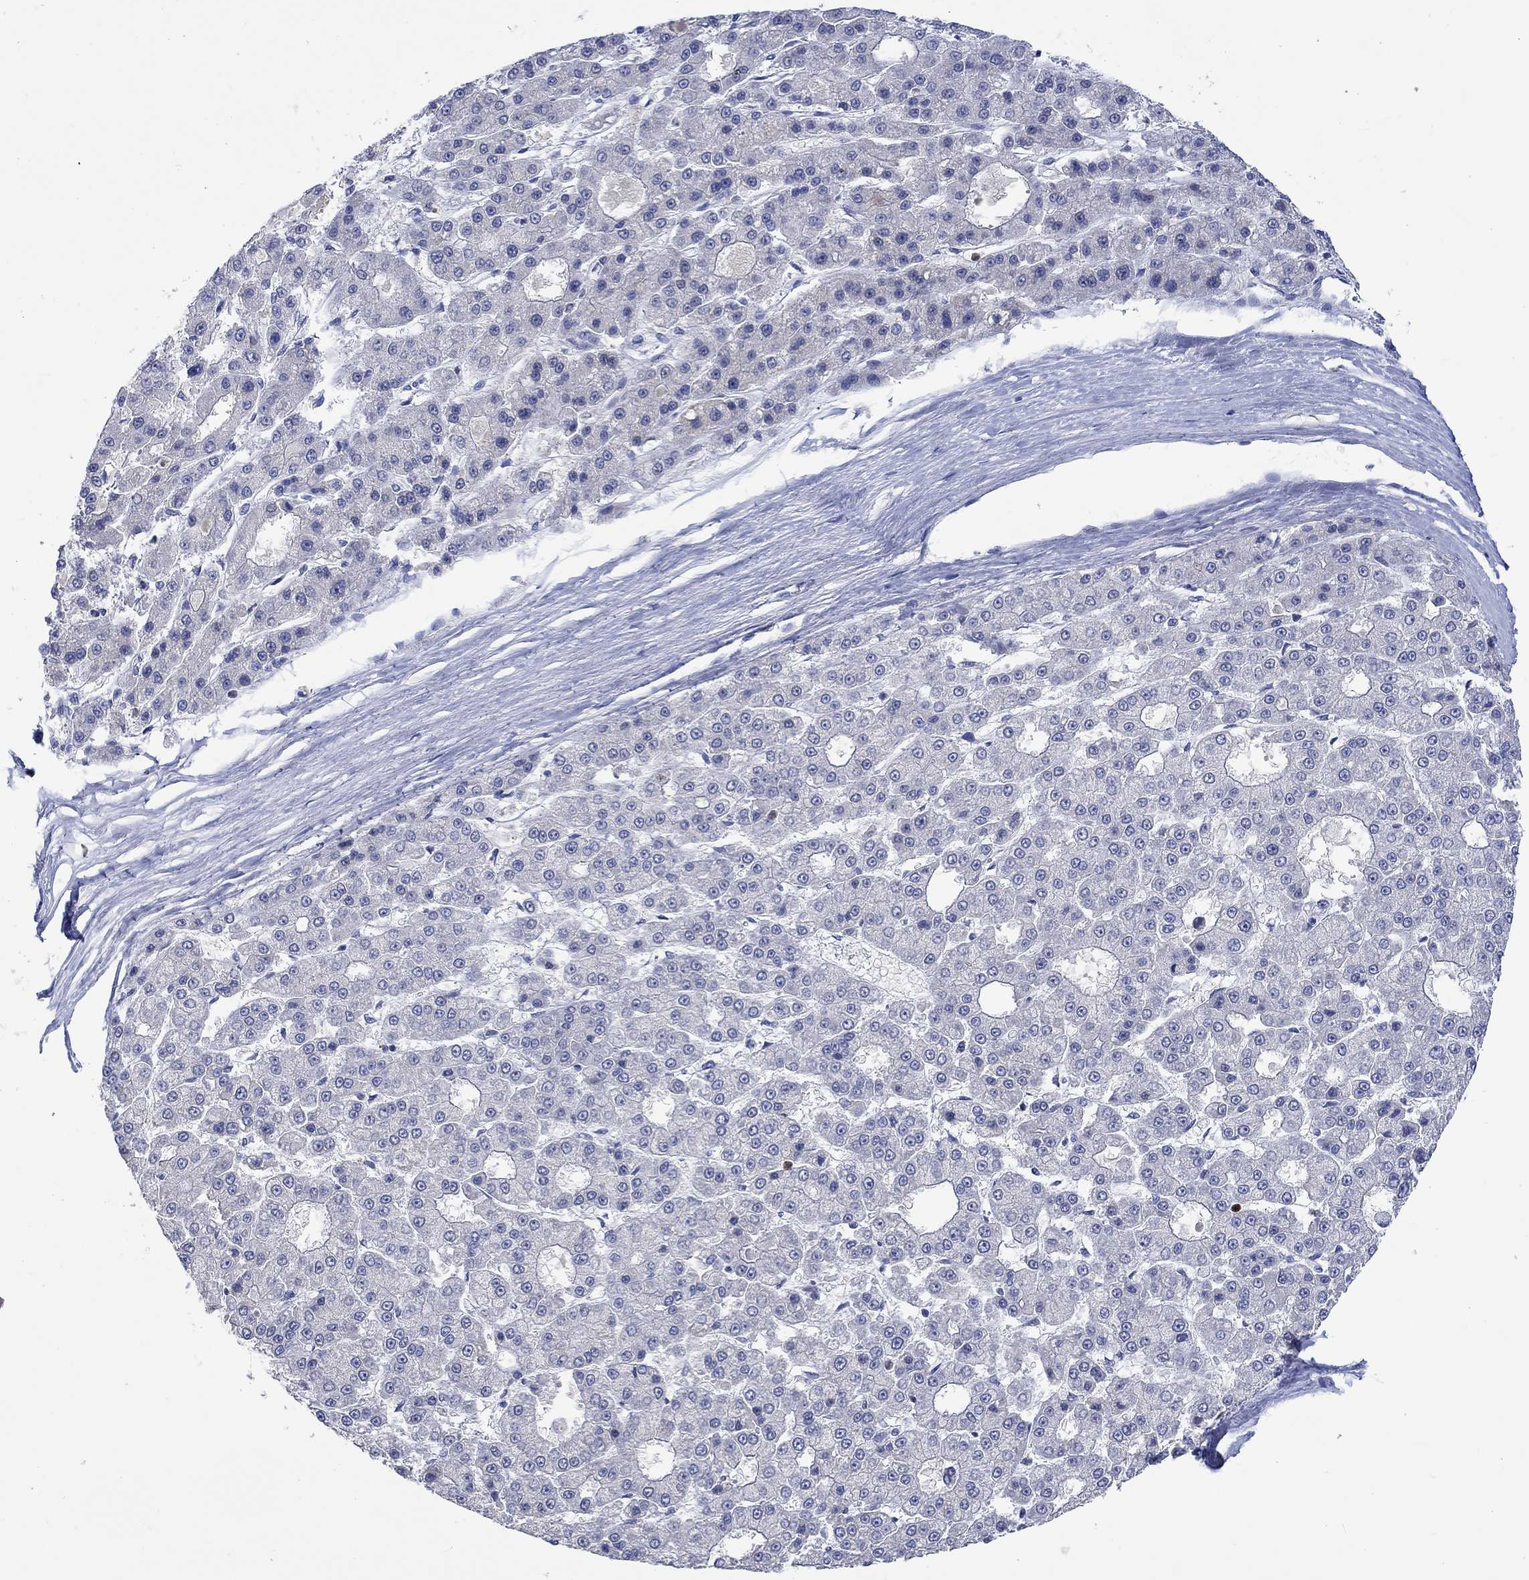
{"staining": {"intensity": "negative", "quantity": "none", "location": "none"}, "tissue": "liver cancer", "cell_type": "Tumor cells", "image_type": "cancer", "snomed": [{"axis": "morphology", "description": "Carcinoma, Hepatocellular, NOS"}, {"axis": "topography", "description": "Liver"}], "caption": "A photomicrograph of human liver cancer is negative for staining in tumor cells.", "gene": "DLK1", "patient": {"sex": "male", "age": 70}}